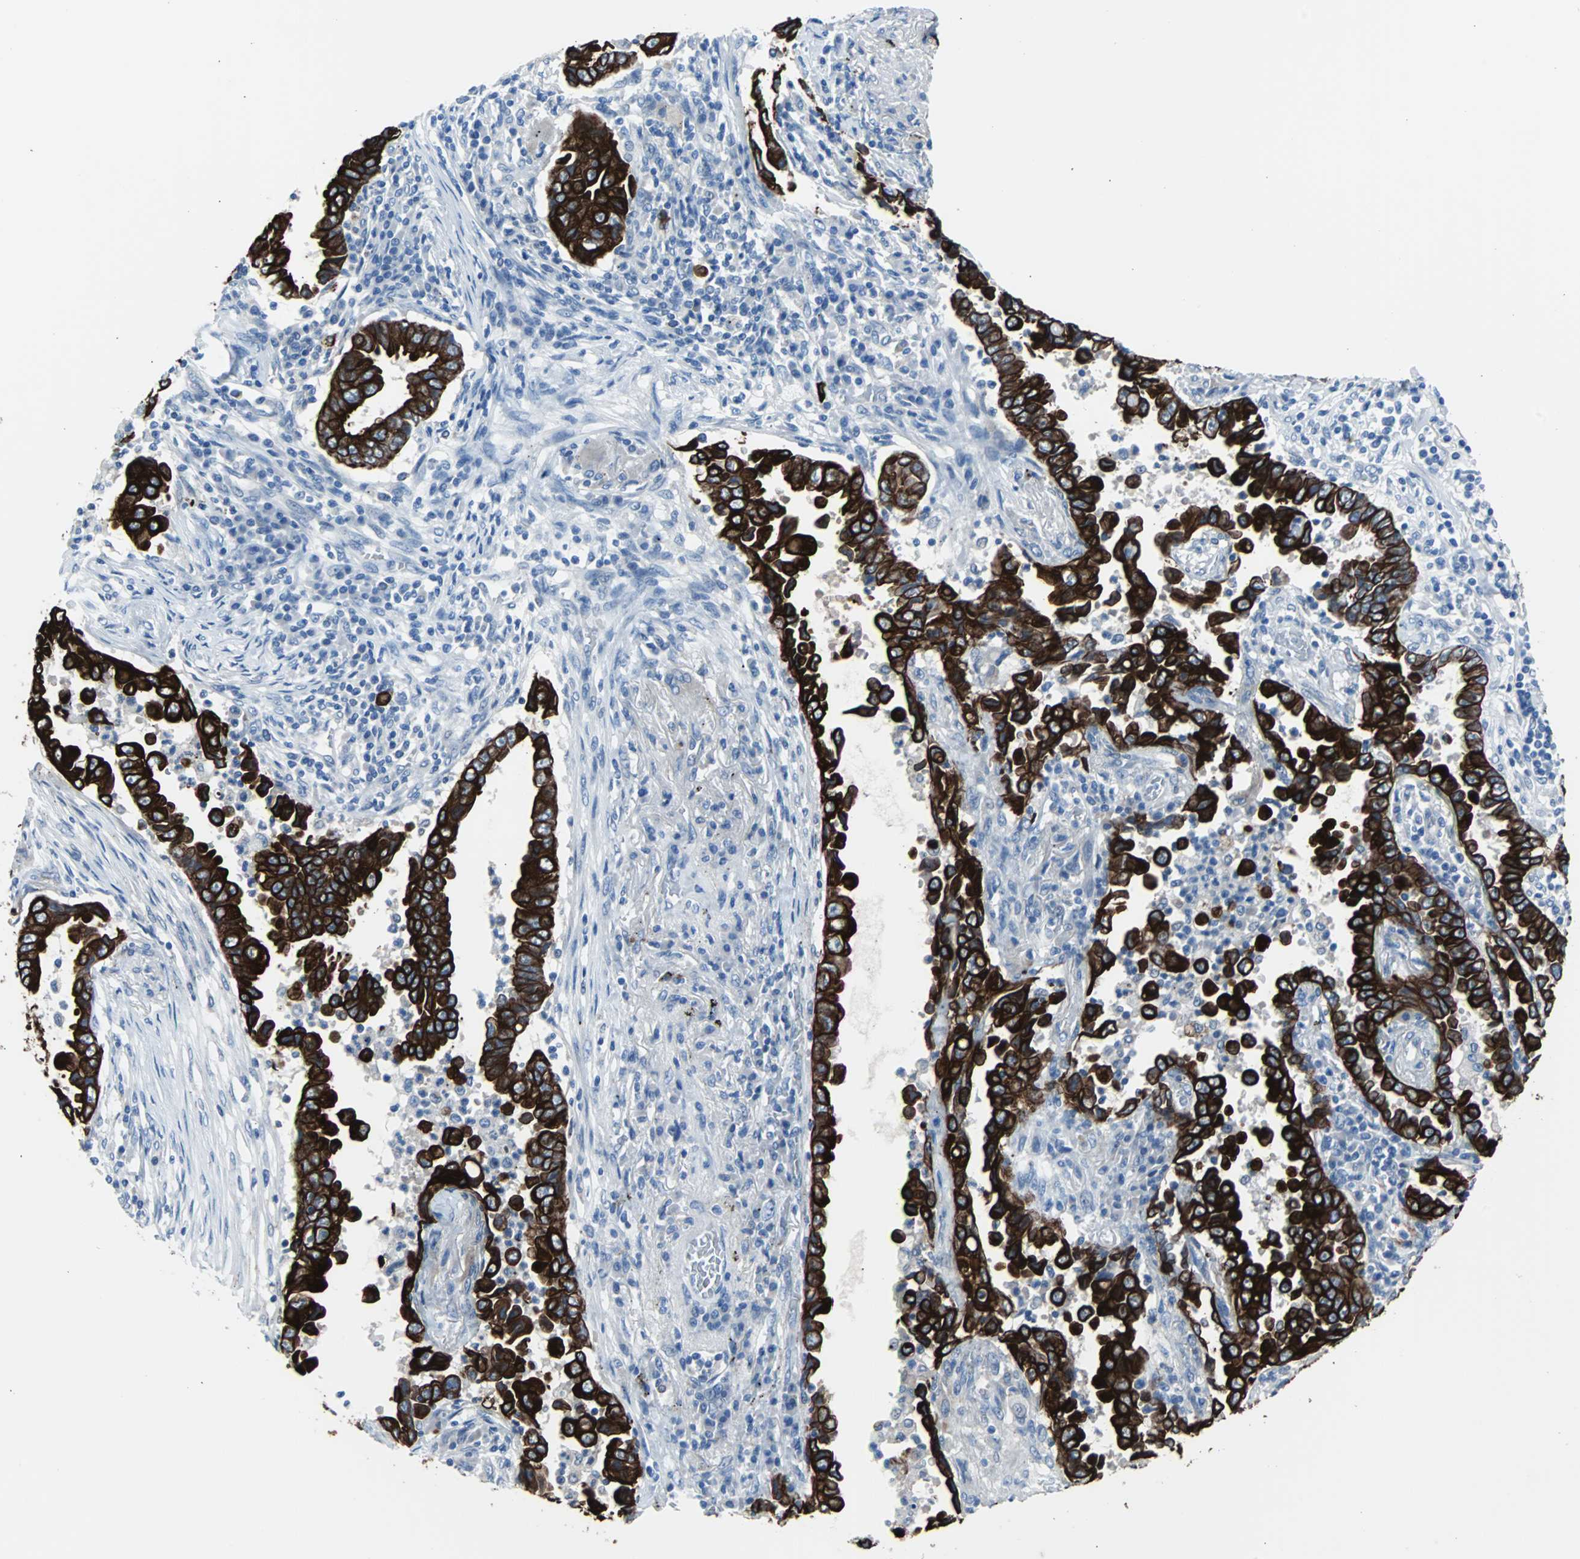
{"staining": {"intensity": "strong", "quantity": ">75%", "location": "cytoplasmic/membranous"}, "tissue": "lung cancer", "cell_type": "Tumor cells", "image_type": "cancer", "snomed": [{"axis": "morphology", "description": "Normal tissue, NOS"}, {"axis": "morphology", "description": "Inflammation, NOS"}, {"axis": "morphology", "description": "Adenocarcinoma, NOS"}, {"axis": "topography", "description": "Lung"}], "caption": "Immunohistochemical staining of lung adenocarcinoma displays high levels of strong cytoplasmic/membranous staining in approximately >75% of tumor cells.", "gene": "KRT7", "patient": {"sex": "female", "age": 64}}